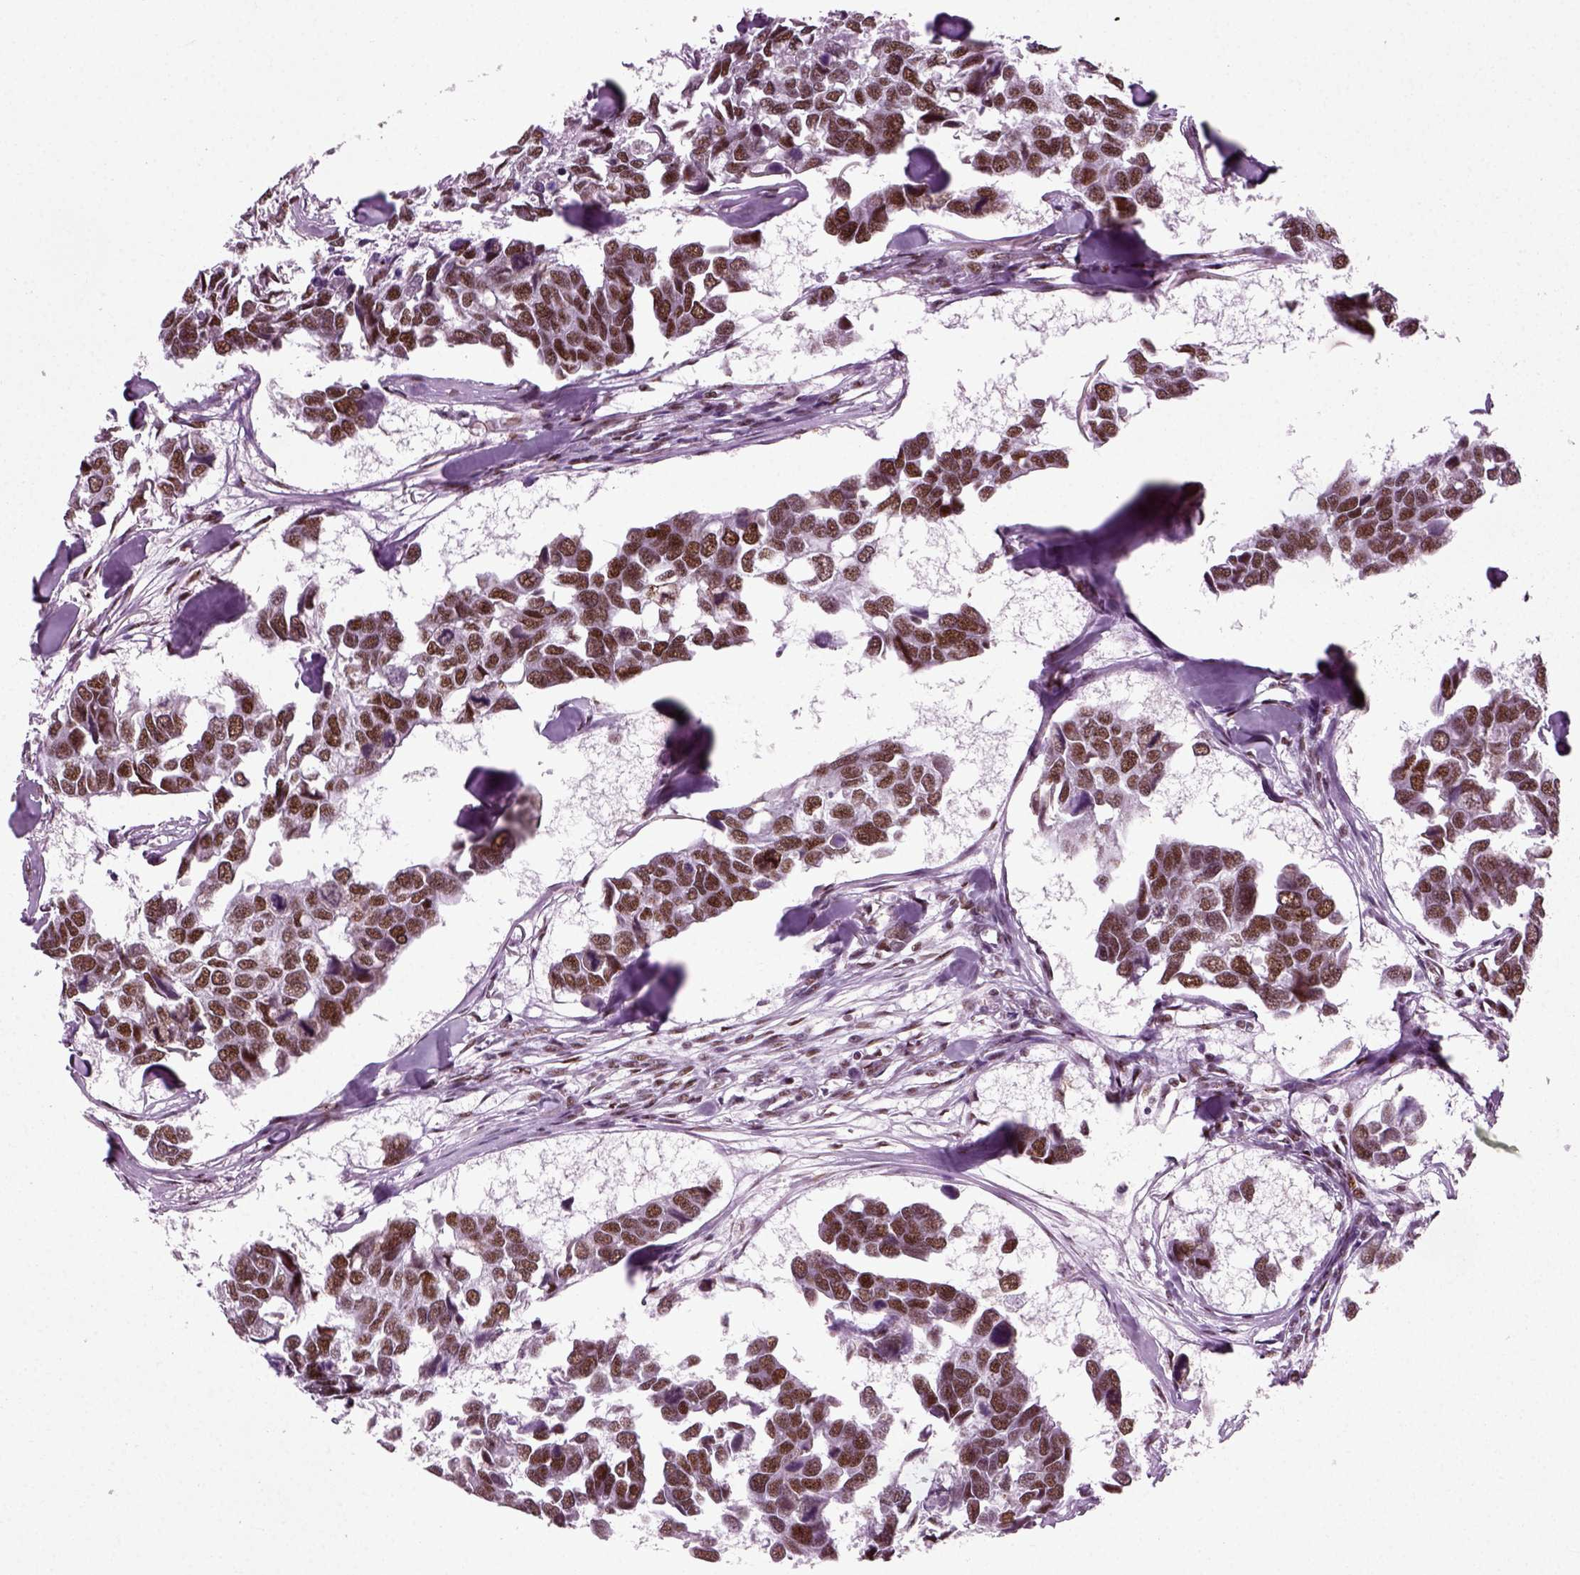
{"staining": {"intensity": "strong", "quantity": ">75%", "location": "nuclear"}, "tissue": "breast cancer", "cell_type": "Tumor cells", "image_type": "cancer", "snomed": [{"axis": "morphology", "description": "Duct carcinoma"}, {"axis": "topography", "description": "Breast"}], "caption": "Protein expression analysis of invasive ductal carcinoma (breast) reveals strong nuclear expression in approximately >75% of tumor cells.", "gene": "RCOR3", "patient": {"sex": "female", "age": 83}}